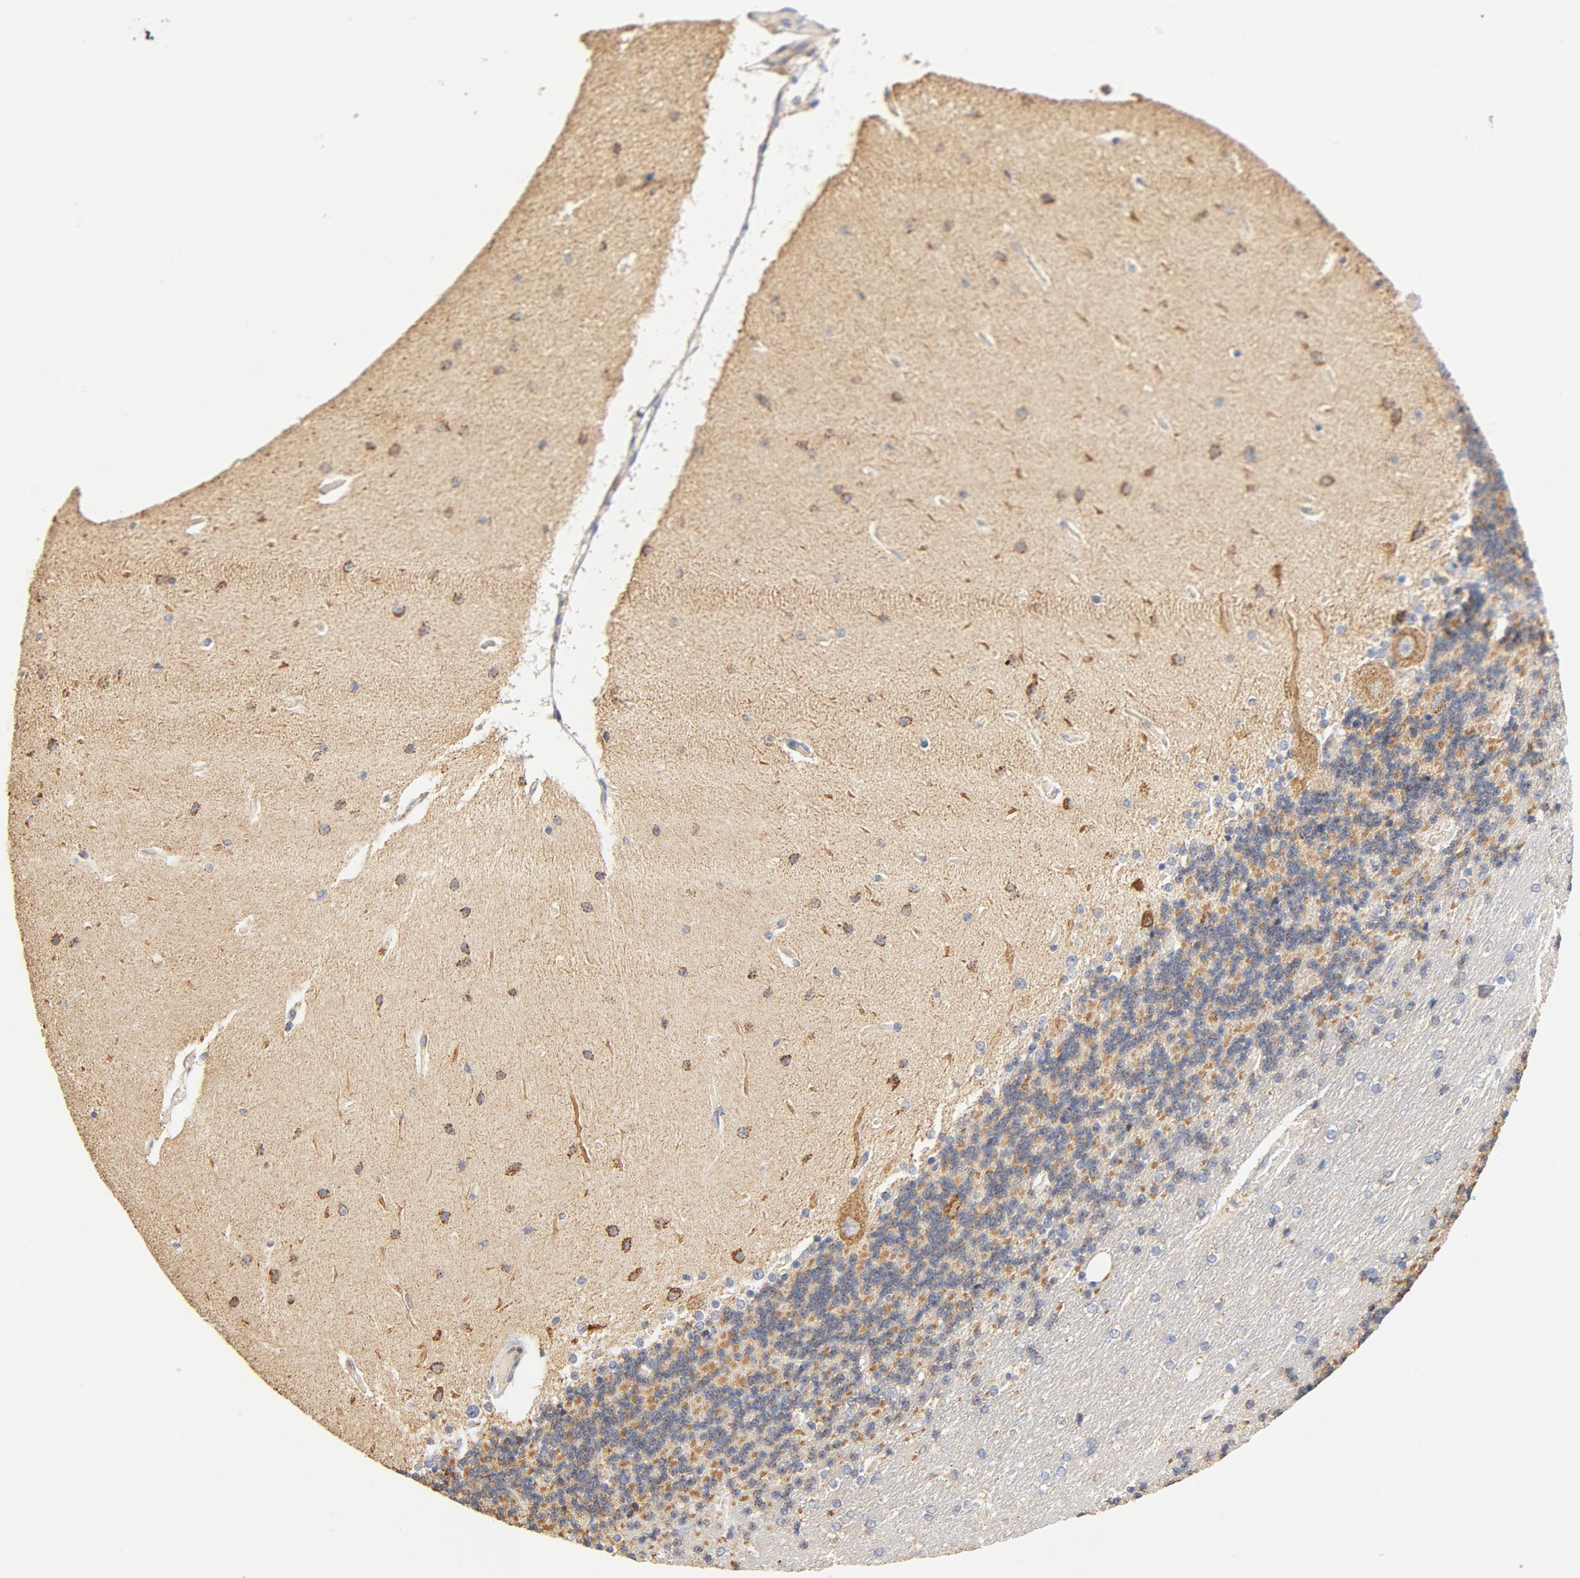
{"staining": {"intensity": "moderate", "quantity": "<25%", "location": "cytoplasmic/membranous"}, "tissue": "cerebellum", "cell_type": "Cells in granular layer", "image_type": "normal", "snomed": [{"axis": "morphology", "description": "Normal tissue, NOS"}, {"axis": "topography", "description": "Cerebellum"}], "caption": "Cells in granular layer display low levels of moderate cytoplasmic/membranous staining in approximately <25% of cells in unremarkable human cerebellum.", "gene": "COX4I1", "patient": {"sex": "female", "age": 54}}